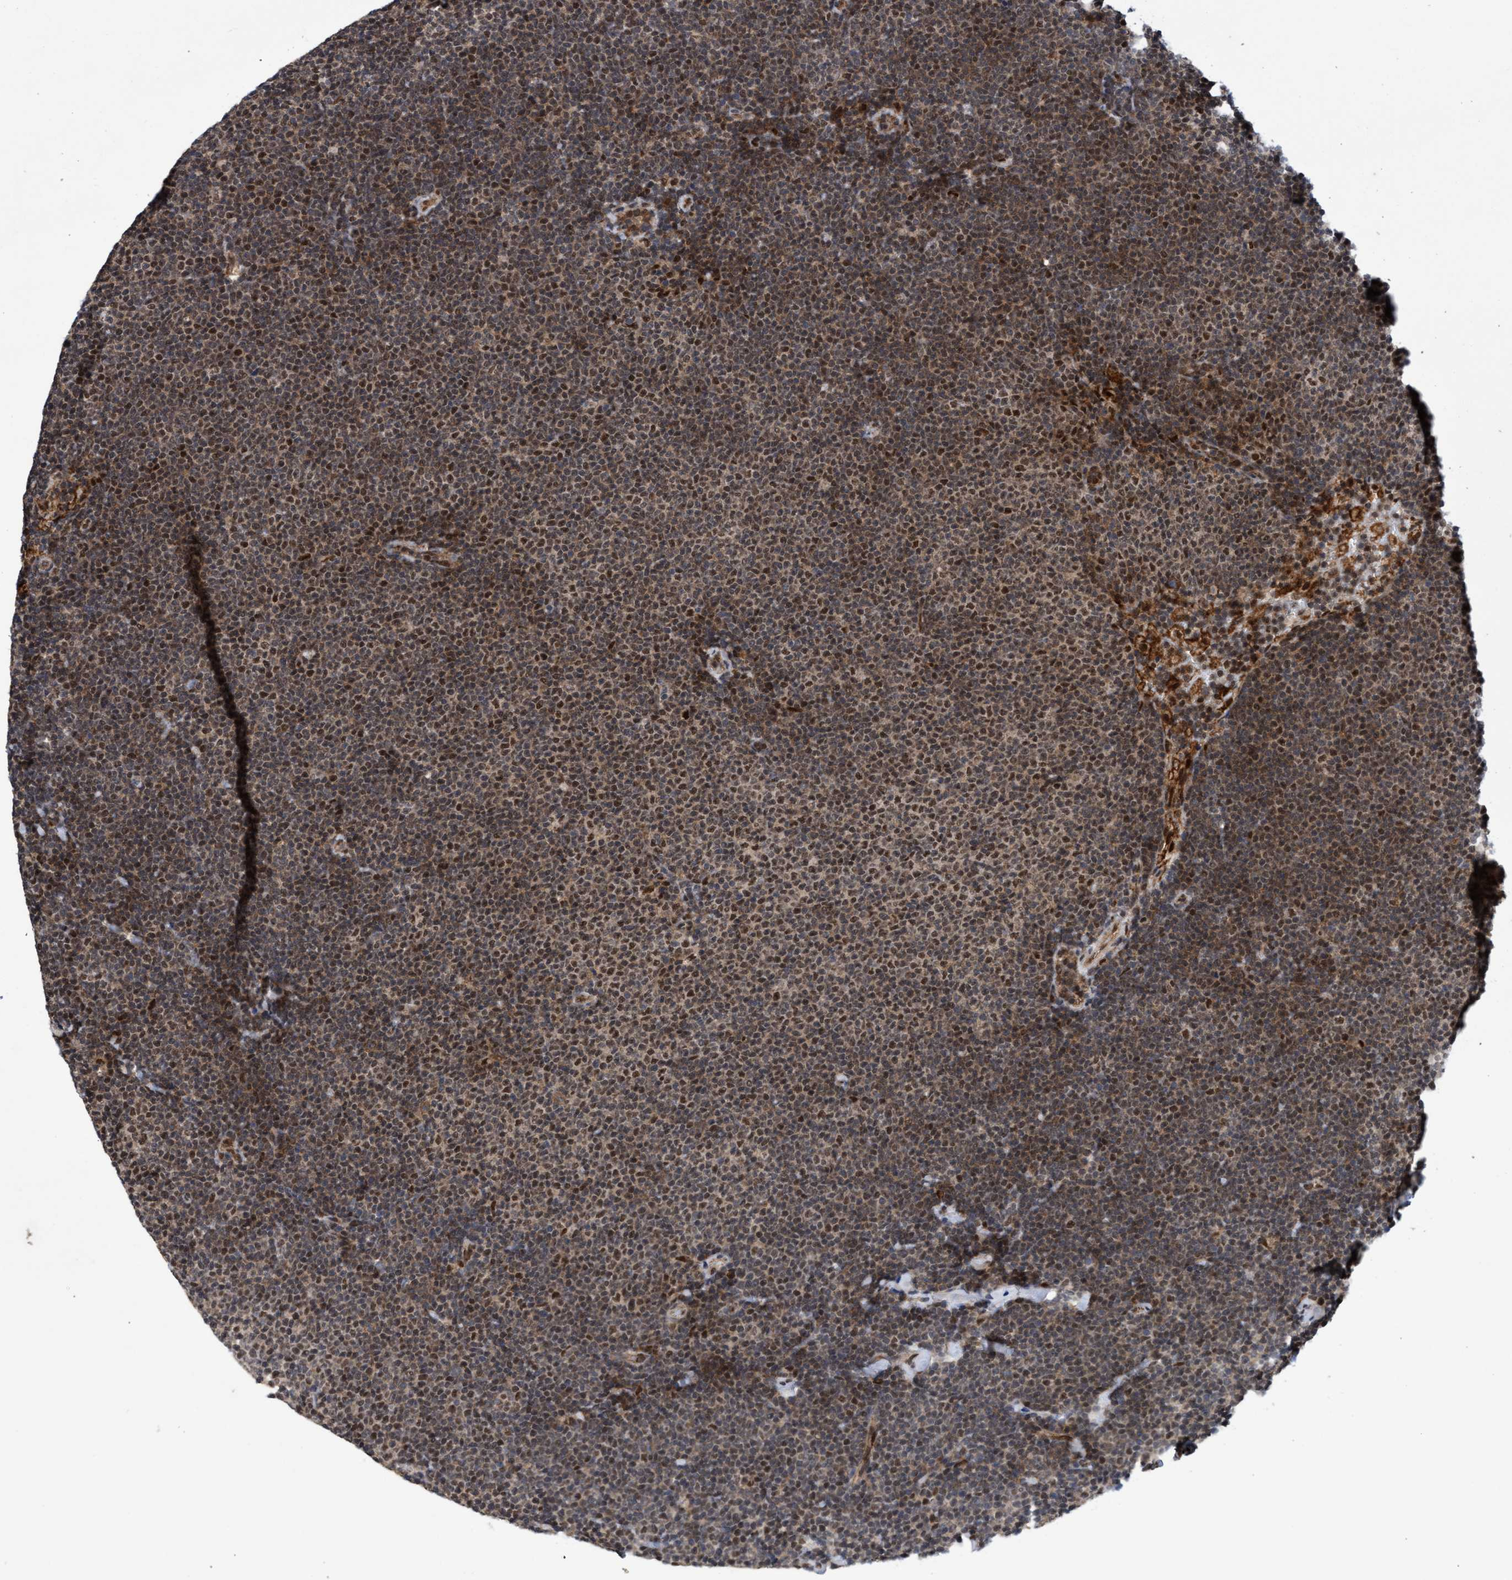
{"staining": {"intensity": "moderate", "quantity": ">75%", "location": "cytoplasmic/membranous,nuclear"}, "tissue": "lymphoma", "cell_type": "Tumor cells", "image_type": "cancer", "snomed": [{"axis": "morphology", "description": "Malignant lymphoma, non-Hodgkin's type, Low grade"}, {"axis": "topography", "description": "Lymph node"}], "caption": "A medium amount of moderate cytoplasmic/membranous and nuclear expression is seen in about >75% of tumor cells in malignant lymphoma, non-Hodgkin's type (low-grade) tissue.", "gene": "GTF2F1", "patient": {"sex": "female", "age": 53}}